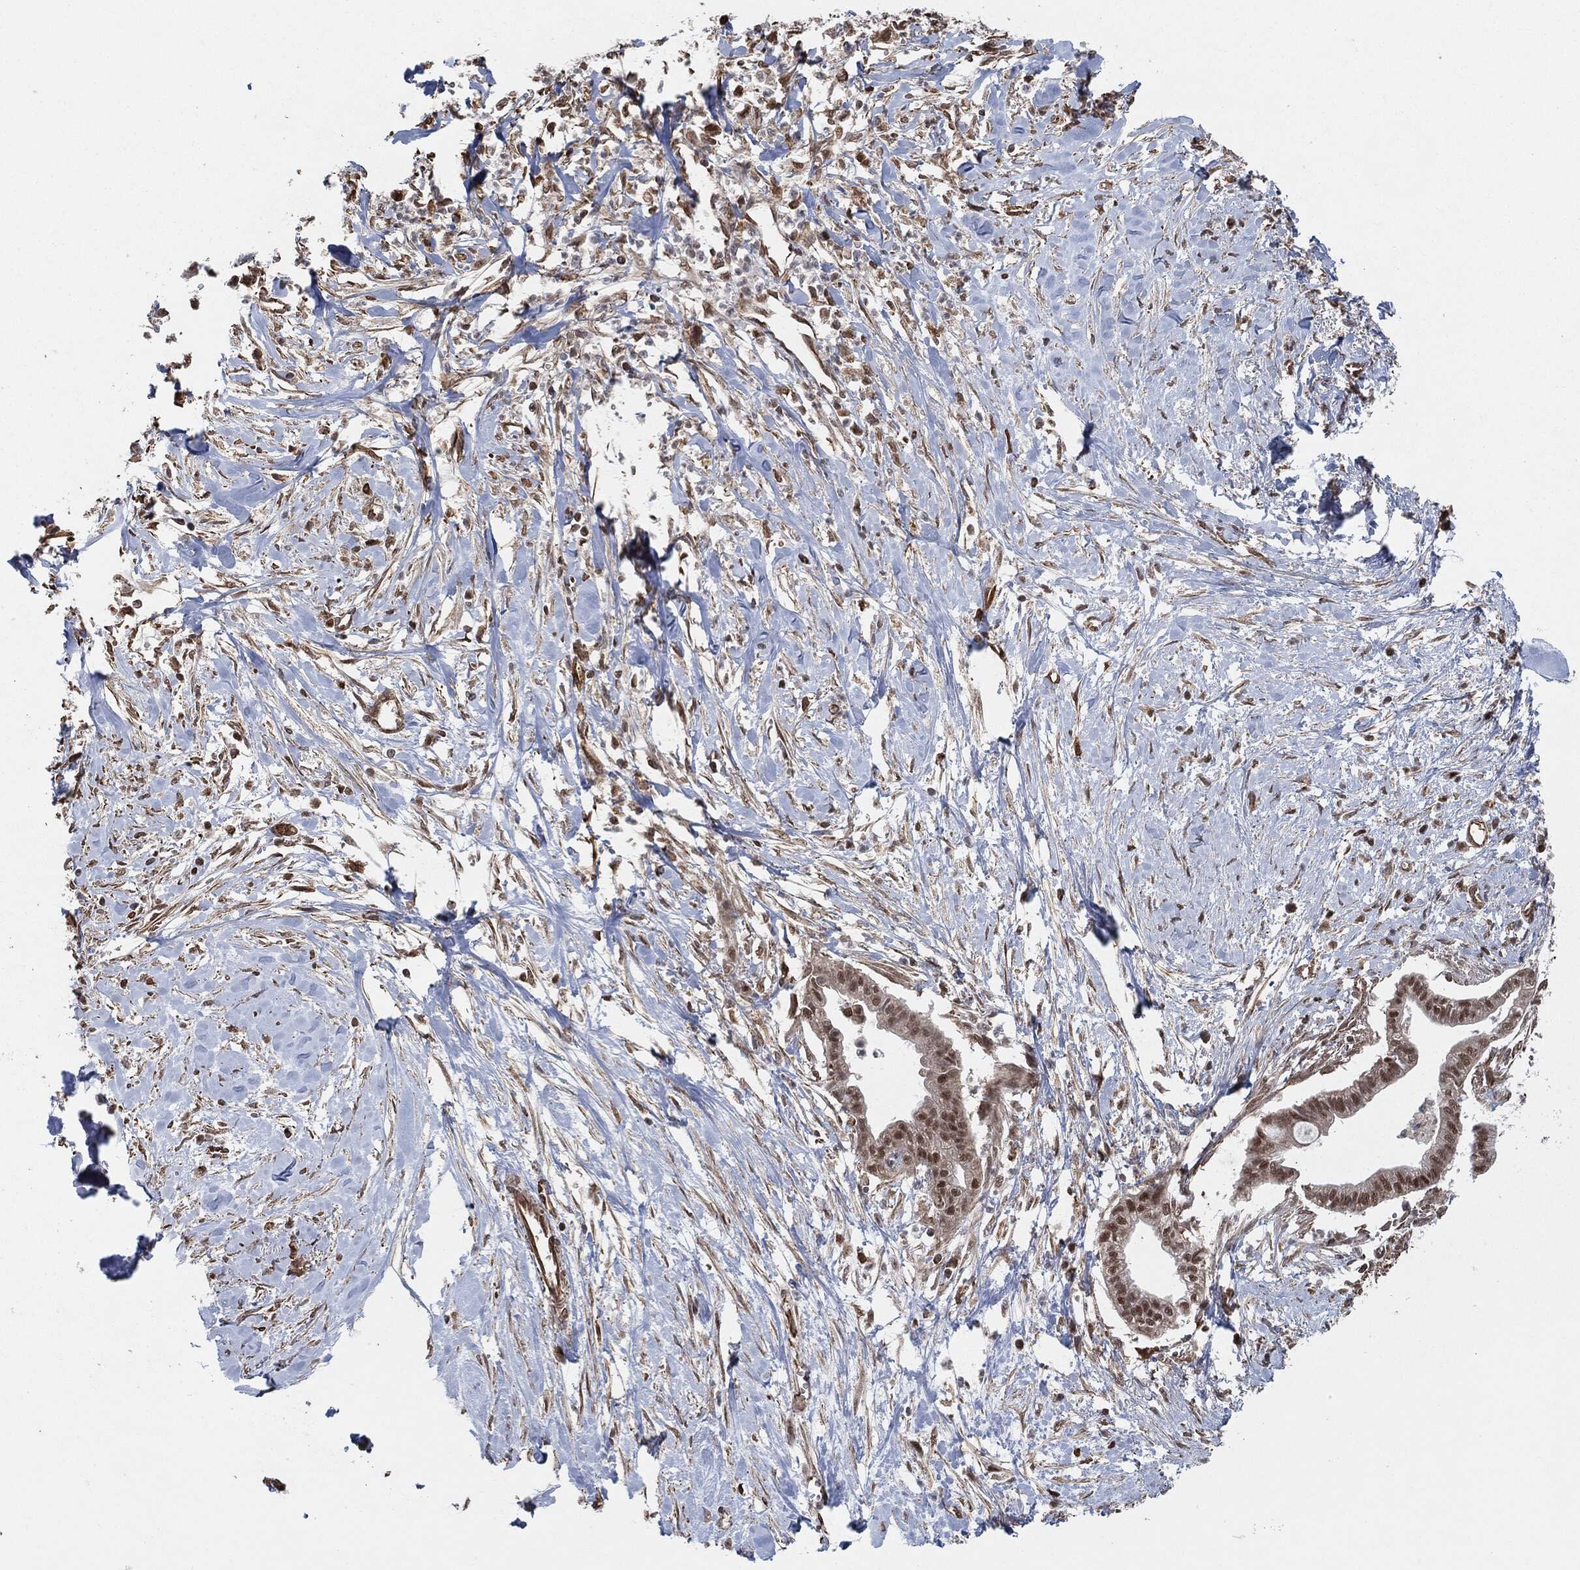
{"staining": {"intensity": "moderate", "quantity": "25%-75%", "location": "nuclear"}, "tissue": "pancreatic cancer", "cell_type": "Tumor cells", "image_type": "cancer", "snomed": [{"axis": "morphology", "description": "Normal tissue, NOS"}, {"axis": "morphology", "description": "Adenocarcinoma, NOS"}, {"axis": "topography", "description": "Pancreas"}], "caption": "Immunohistochemical staining of human adenocarcinoma (pancreatic) shows medium levels of moderate nuclear expression in approximately 25%-75% of tumor cells.", "gene": "TP53RK", "patient": {"sex": "female", "age": 58}}